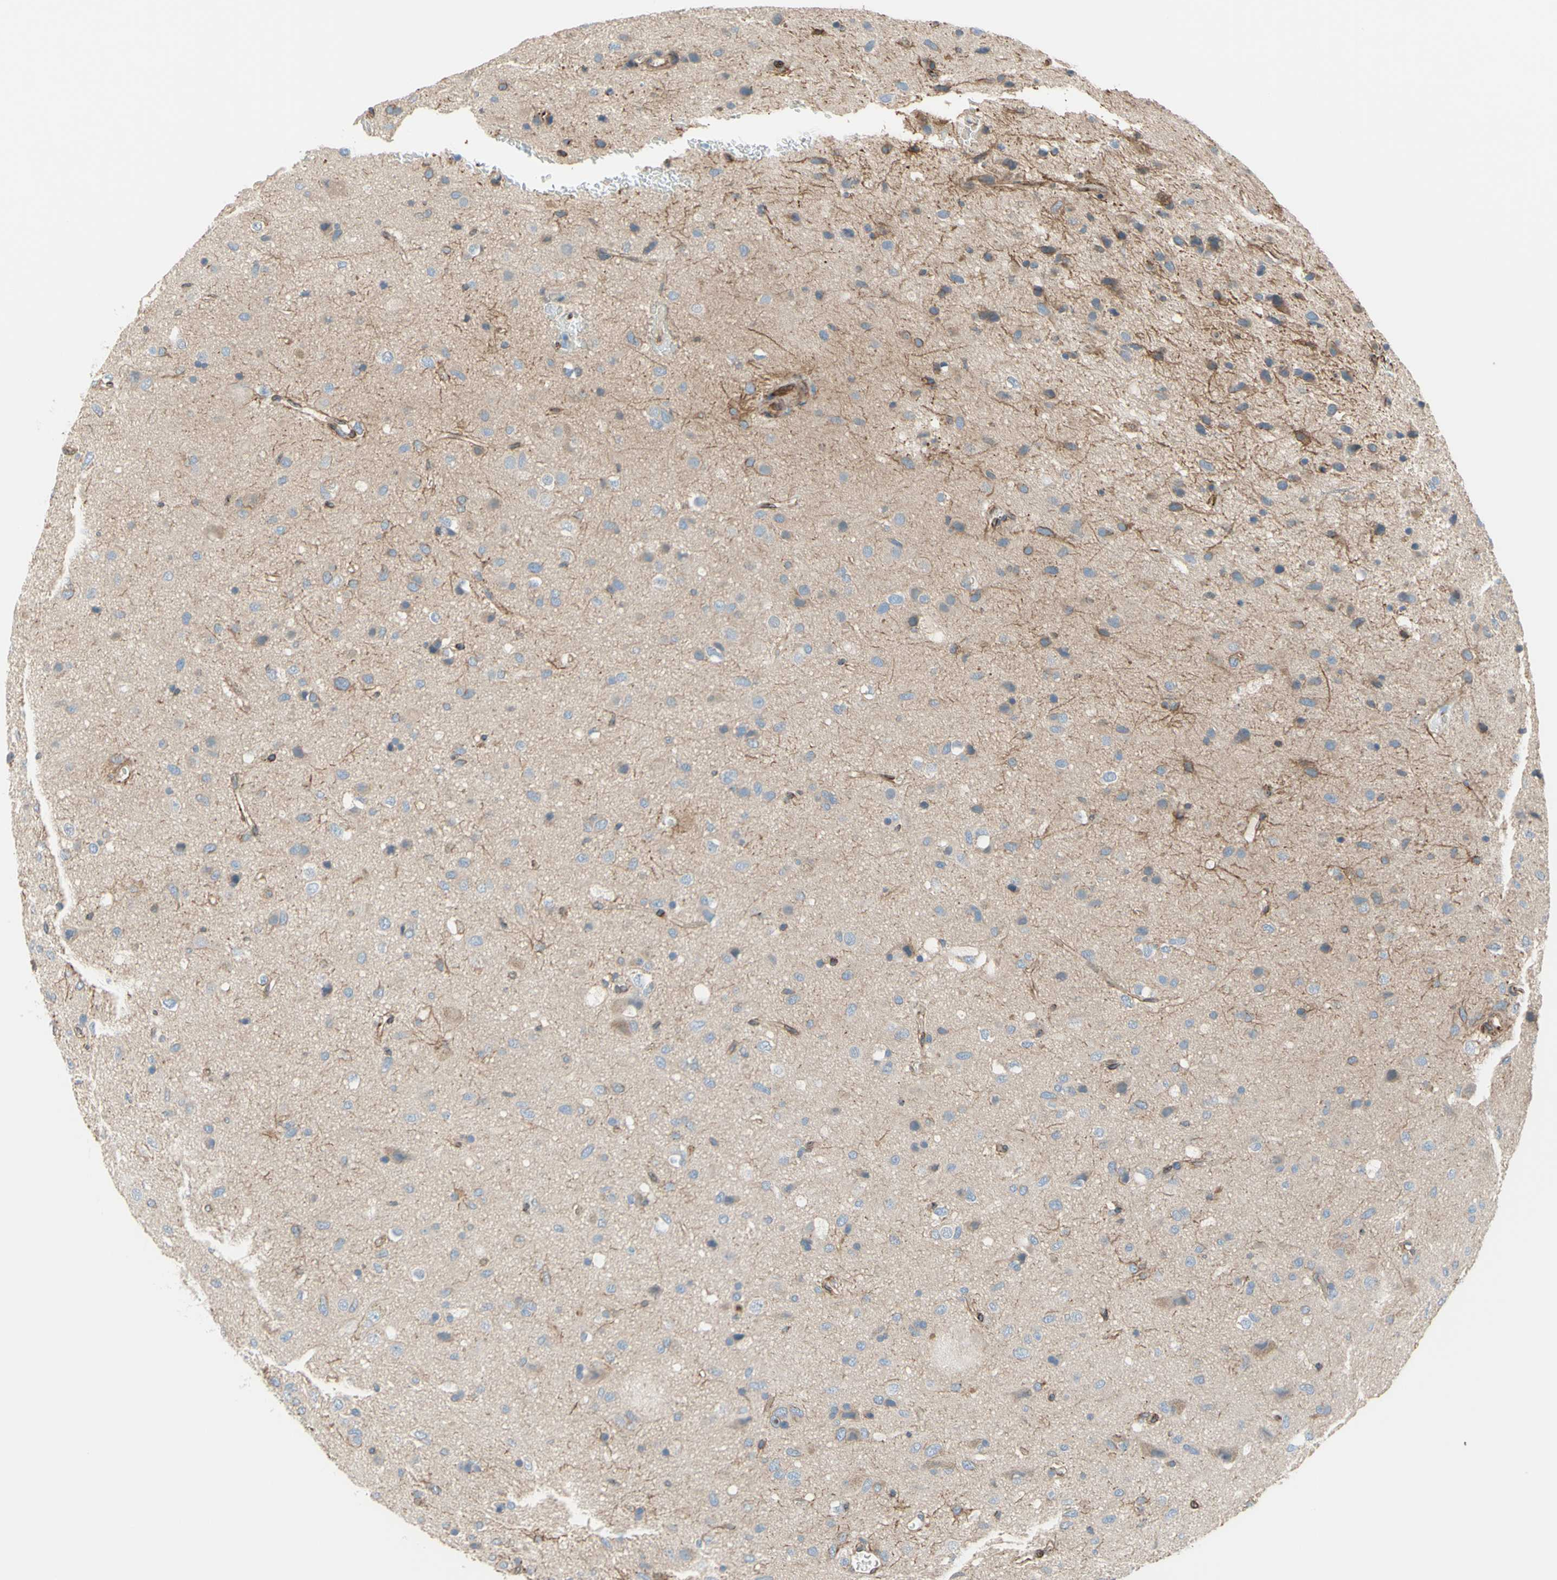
{"staining": {"intensity": "negative", "quantity": "none", "location": "none"}, "tissue": "glioma", "cell_type": "Tumor cells", "image_type": "cancer", "snomed": [{"axis": "morphology", "description": "Glioma, malignant, Low grade"}, {"axis": "topography", "description": "Brain"}], "caption": "The immunohistochemistry image has no significant expression in tumor cells of malignant low-grade glioma tissue. (DAB (3,3'-diaminobenzidine) IHC, high magnification).", "gene": "TRAF2", "patient": {"sex": "male", "age": 77}}